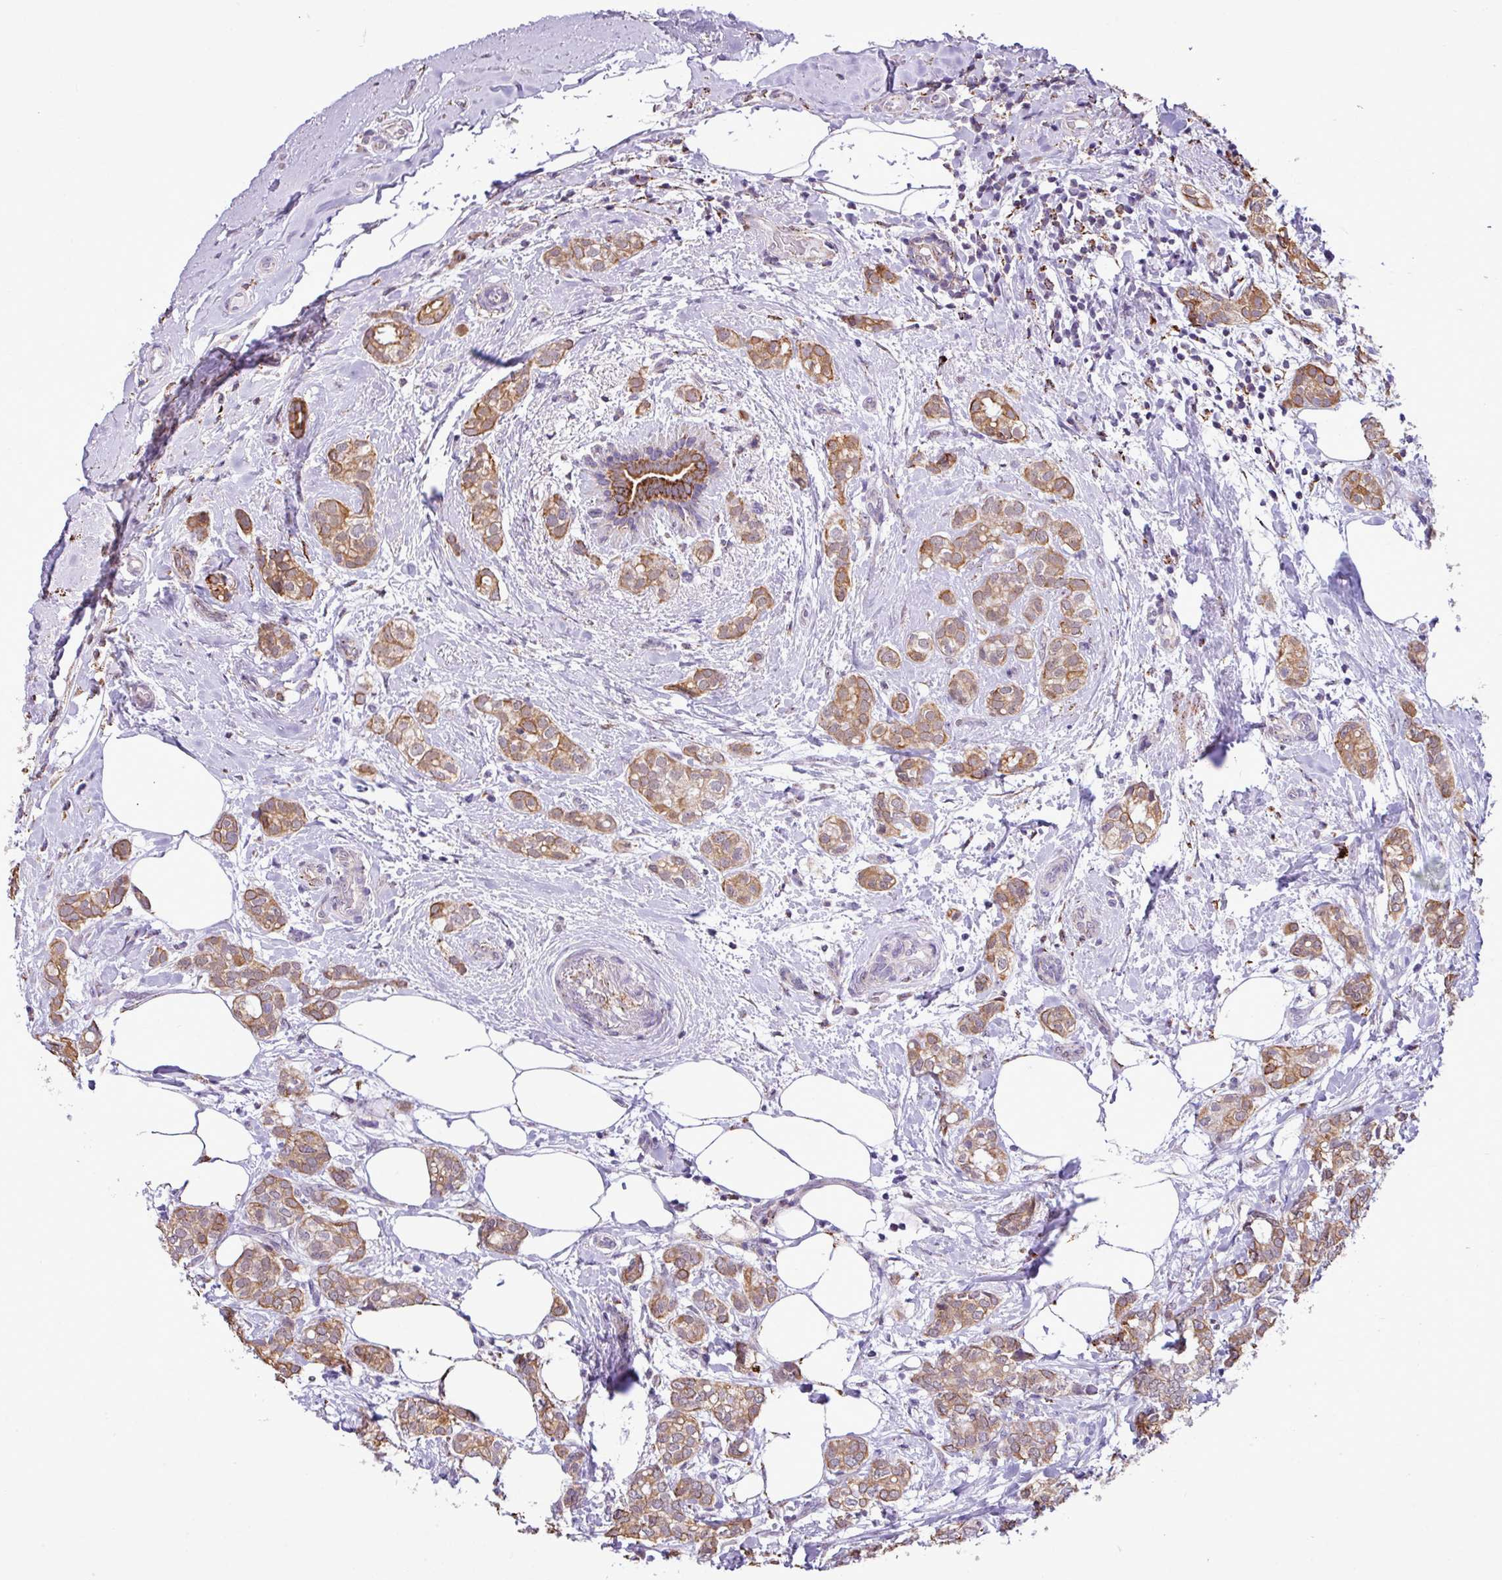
{"staining": {"intensity": "moderate", "quantity": ">75%", "location": "cytoplasmic/membranous"}, "tissue": "breast cancer", "cell_type": "Tumor cells", "image_type": "cancer", "snomed": [{"axis": "morphology", "description": "Duct carcinoma"}, {"axis": "topography", "description": "Breast"}], "caption": "Human breast cancer (infiltrating ductal carcinoma) stained with a protein marker reveals moderate staining in tumor cells.", "gene": "SGPP1", "patient": {"sex": "female", "age": 73}}